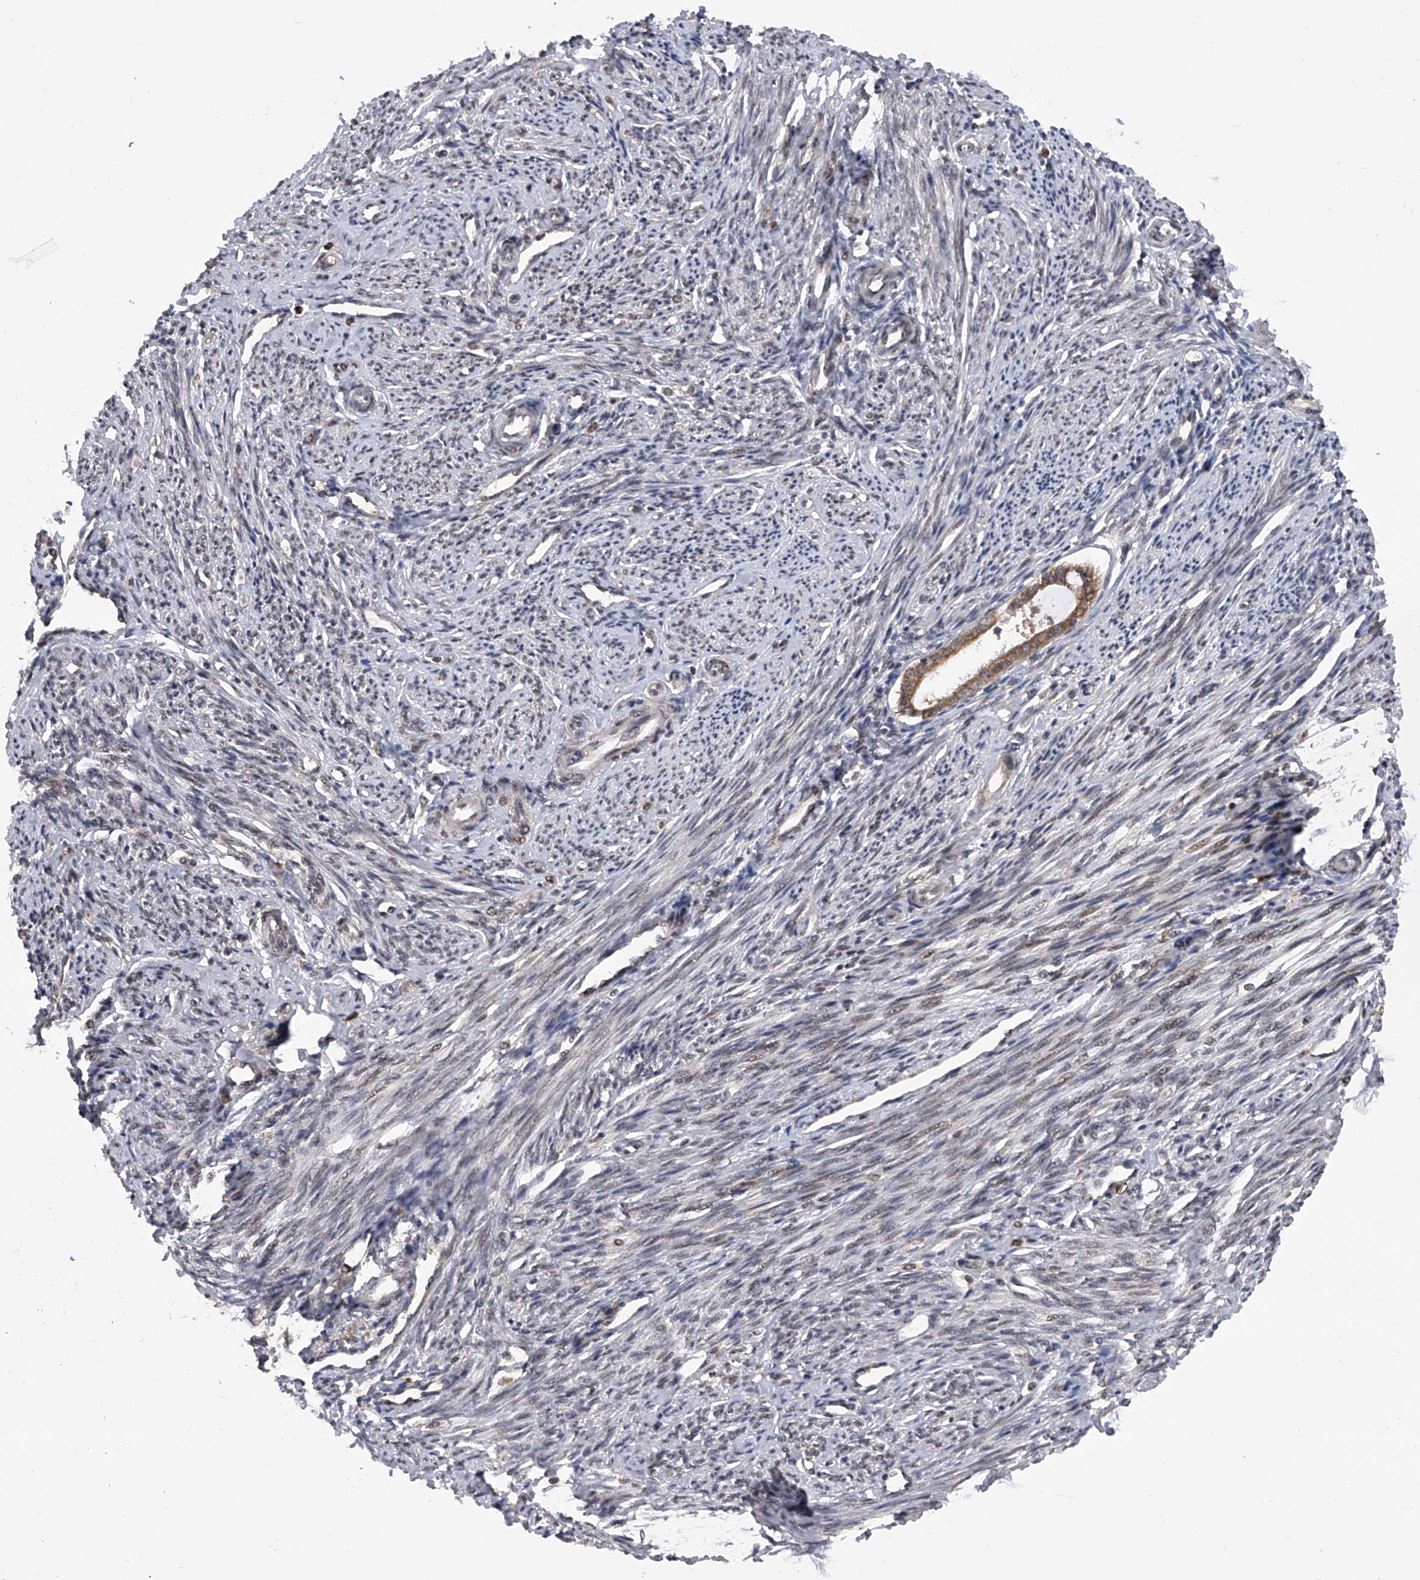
{"staining": {"intensity": "negative", "quantity": "none", "location": "none"}, "tissue": "endometrium", "cell_type": "Cells in endometrial stroma", "image_type": "normal", "snomed": [{"axis": "morphology", "description": "Normal tissue, NOS"}, {"axis": "topography", "description": "Endometrium"}], "caption": "This is a image of IHC staining of benign endometrium, which shows no staining in cells in endometrial stroma.", "gene": "BHLHE23", "patient": {"sex": "female", "age": 56}}